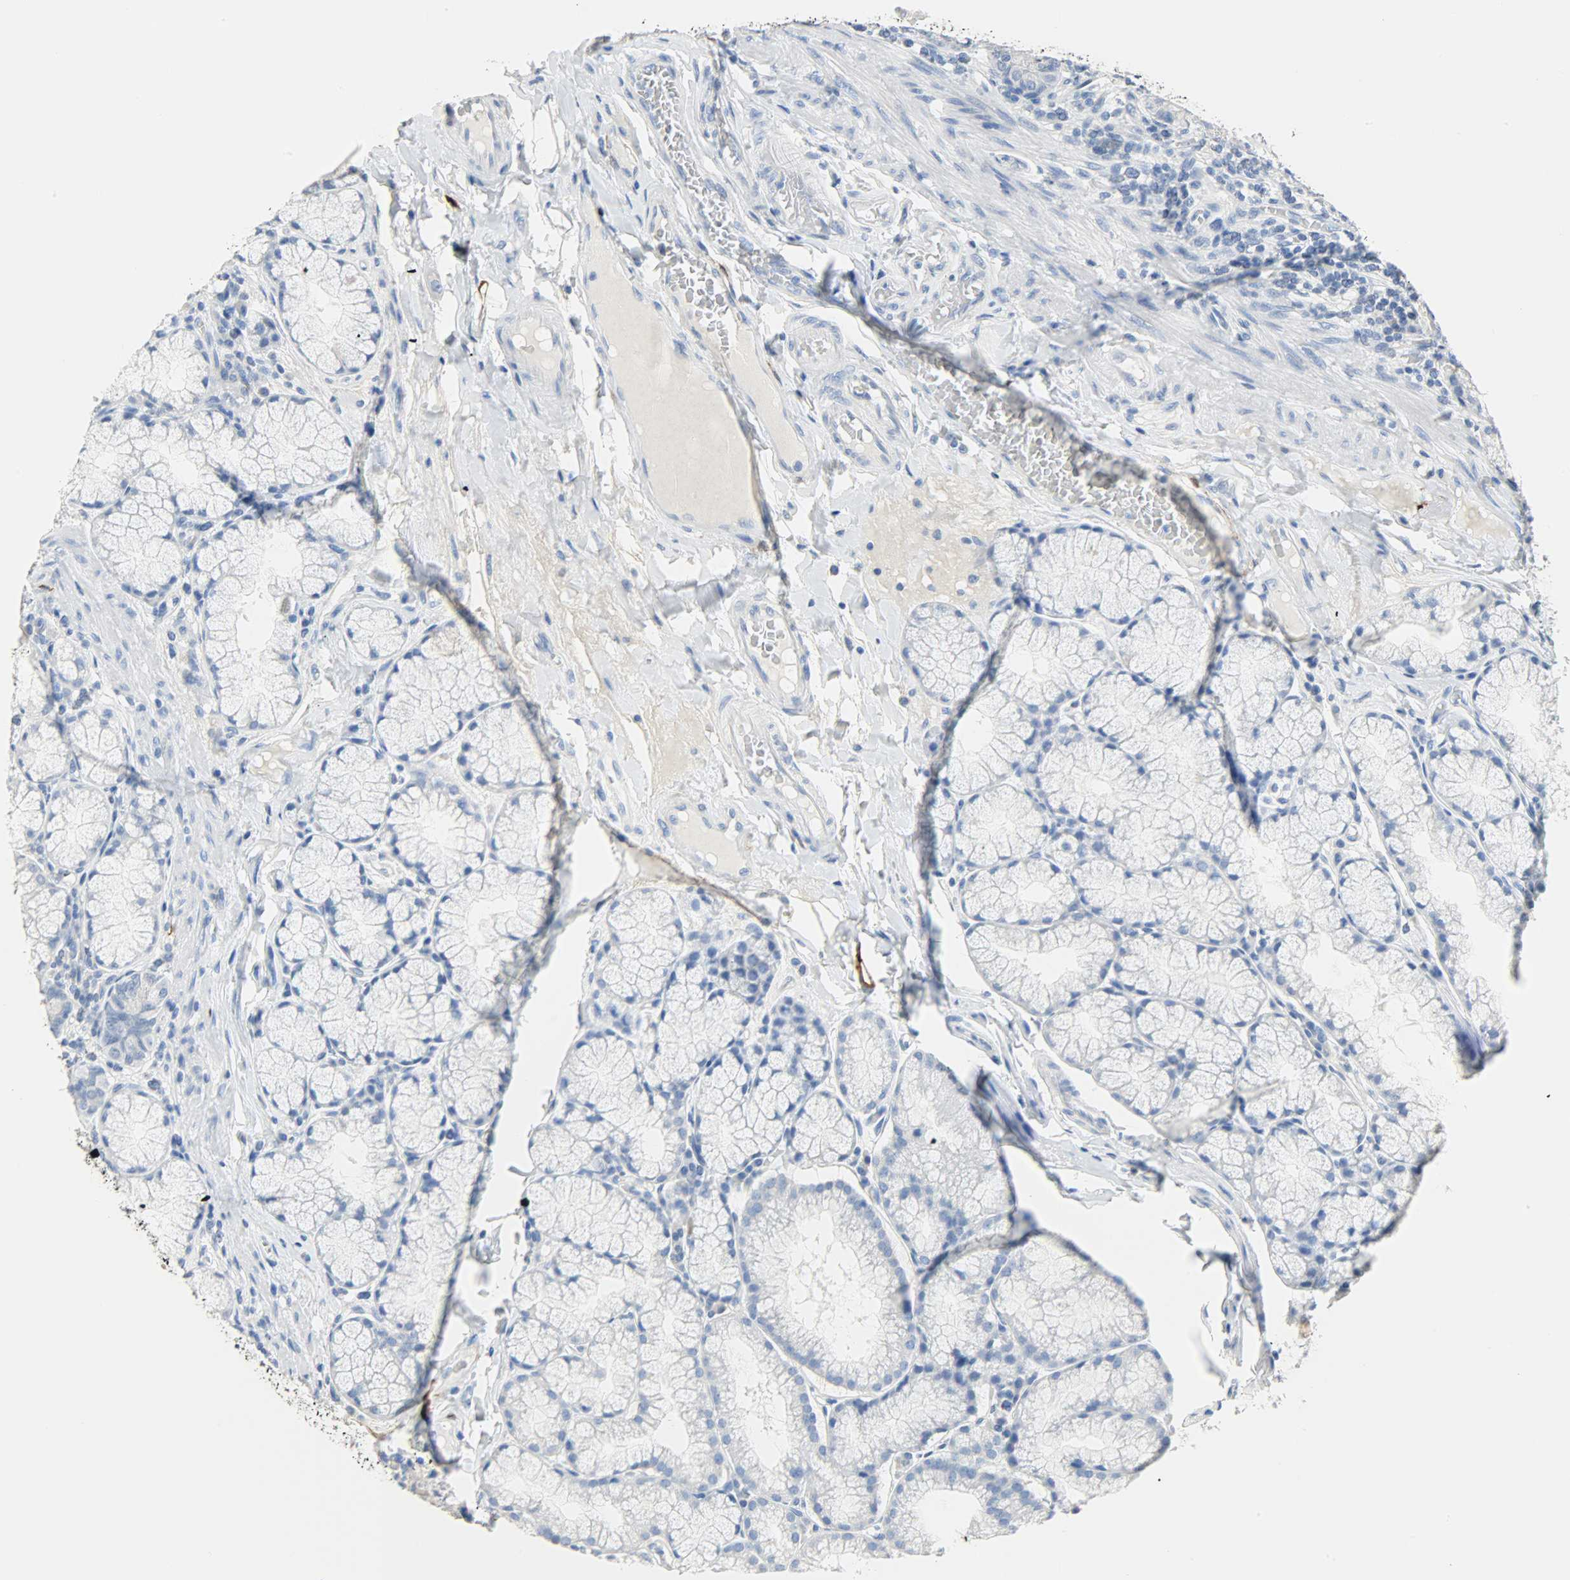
{"staining": {"intensity": "negative", "quantity": "none", "location": "none"}, "tissue": "duodenum", "cell_type": "Glandular cells", "image_type": "normal", "snomed": [{"axis": "morphology", "description": "Normal tissue, NOS"}, {"axis": "topography", "description": "Duodenum"}], "caption": "Immunohistochemistry (IHC) of unremarkable human duodenum demonstrates no staining in glandular cells.", "gene": "CA3", "patient": {"sex": "male", "age": 50}}